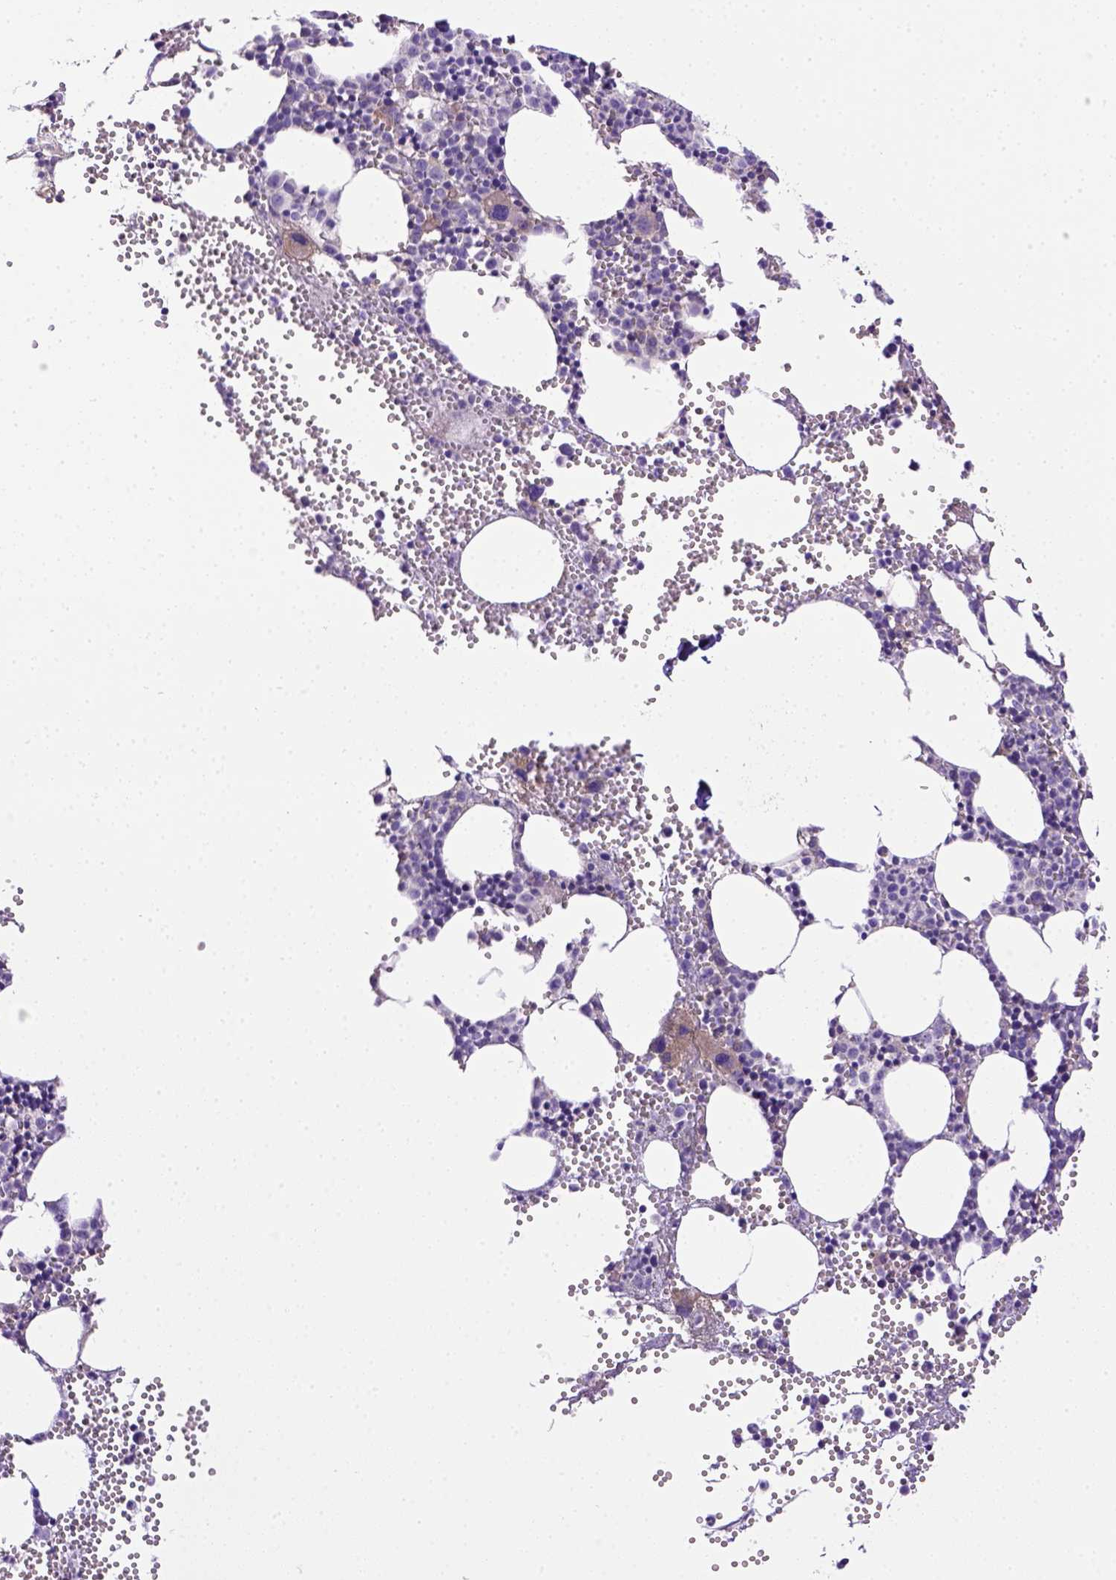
{"staining": {"intensity": "moderate", "quantity": "<25%", "location": "cytoplasmic/membranous"}, "tissue": "bone marrow", "cell_type": "Hematopoietic cells", "image_type": "normal", "snomed": [{"axis": "morphology", "description": "Normal tissue, NOS"}, {"axis": "topography", "description": "Bone marrow"}], "caption": "Immunohistochemistry photomicrograph of benign bone marrow: bone marrow stained using immunohistochemistry reveals low levels of moderate protein expression localized specifically in the cytoplasmic/membranous of hematopoietic cells, appearing as a cytoplasmic/membranous brown color.", "gene": "CD40", "patient": {"sex": "male", "age": 89}}